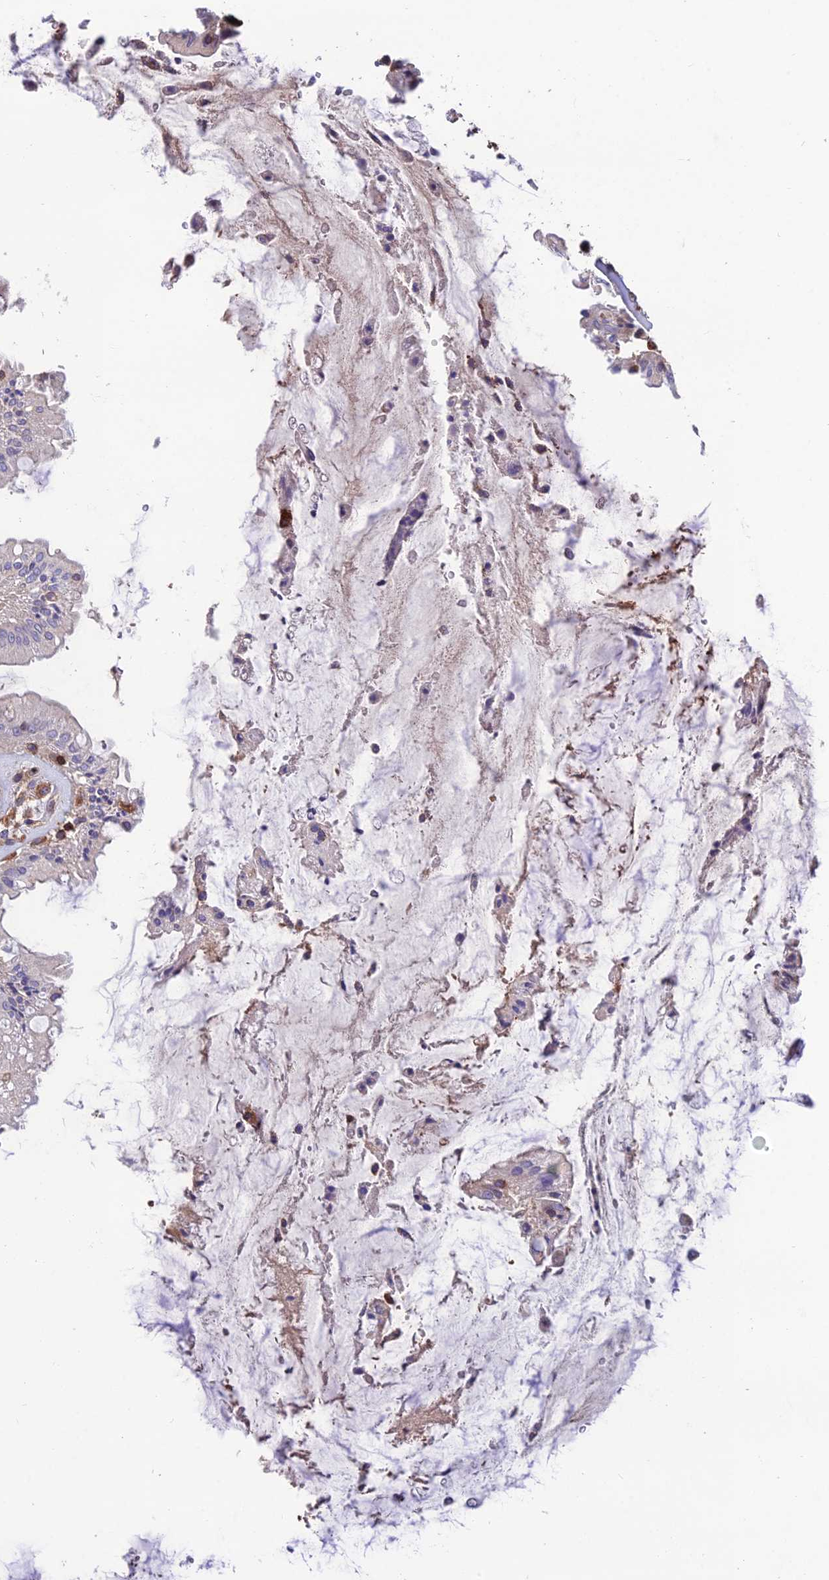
{"staining": {"intensity": "moderate", "quantity": "<25%", "location": "cytoplasmic/membranous"}, "tissue": "rectum", "cell_type": "Glandular cells", "image_type": "normal", "snomed": [{"axis": "morphology", "description": "Normal tissue, NOS"}, {"axis": "topography", "description": "Rectum"}], "caption": "Rectum stained with DAB (3,3'-diaminobenzidine) IHC reveals low levels of moderate cytoplasmic/membranous positivity in about <25% of glandular cells.", "gene": "RTN4RL1", "patient": {"sex": "female", "age": 57}}